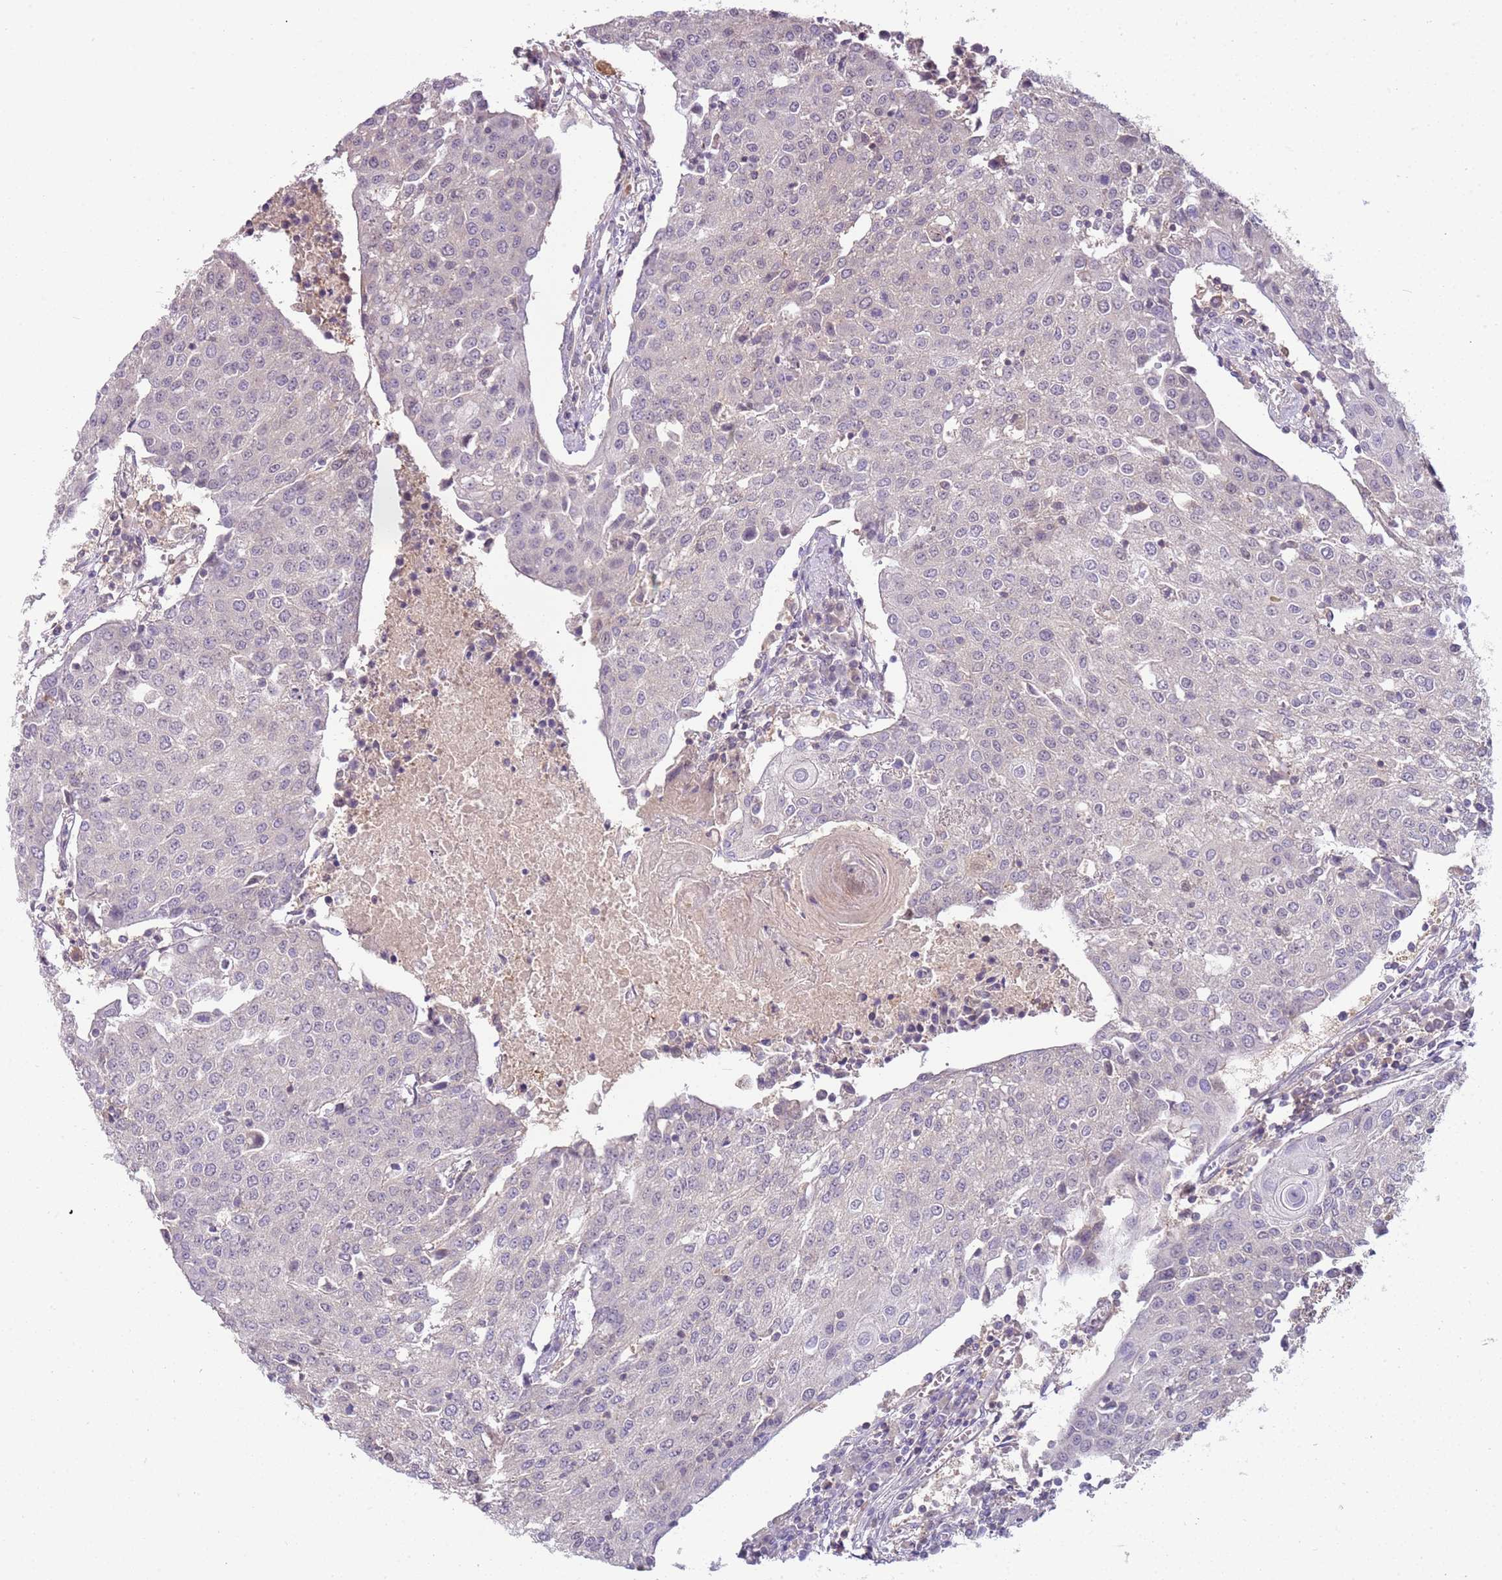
{"staining": {"intensity": "negative", "quantity": "none", "location": "none"}, "tissue": "urothelial cancer", "cell_type": "Tumor cells", "image_type": "cancer", "snomed": [{"axis": "morphology", "description": "Urothelial carcinoma, High grade"}, {"axis": "topography", "description": "Urinary bladder"}], "caption": "The image reveals no significant expression in tumor cells of urothelial carcinoma (high-grade).", "gene": "ARHGAP5", "patient": {"sex": "female", "age": 85}}